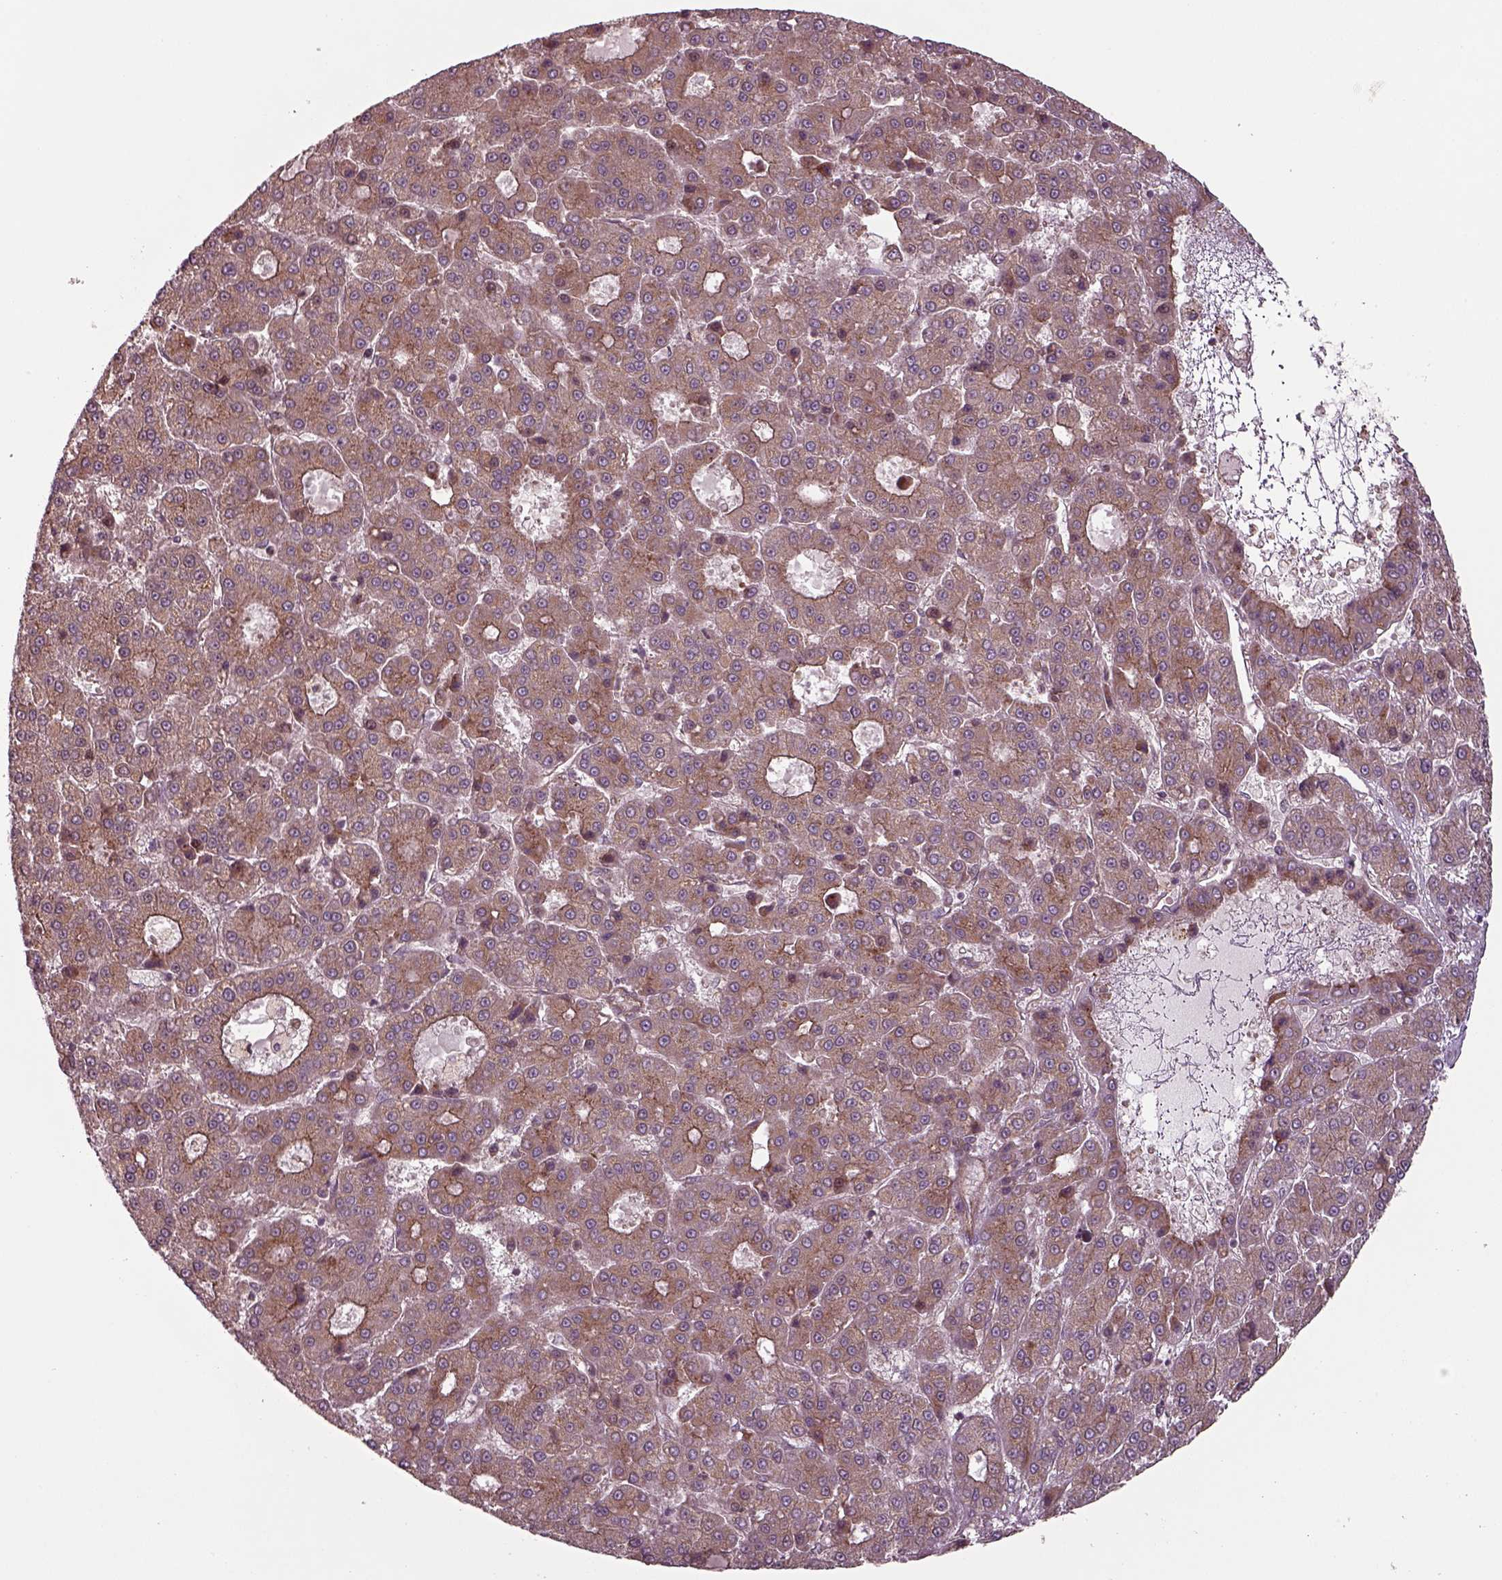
{"staining": {"intensity": "weak", "quantity": ">75%", "location": "cytoplasmic/membranous"}, "tissue": "liver cancer", "cell_type": "Tumor cells", "image_type": "cancer", "snomed": [{"axis": "morphology", "description": "Carcinoma, Hepatocellular, NOS"}, {"axis": "topography", "description": "Liver"}], "caption": "Protein expression analysis of human liver cancer reveals weak cytoplasmic/membranous expression in about >75% of tumor cells. The protein of interest is shown in brown color, while the nuclei are stained blue.", "gene": "CHMP3", "patient": {"sex": "male", "age": 70}}